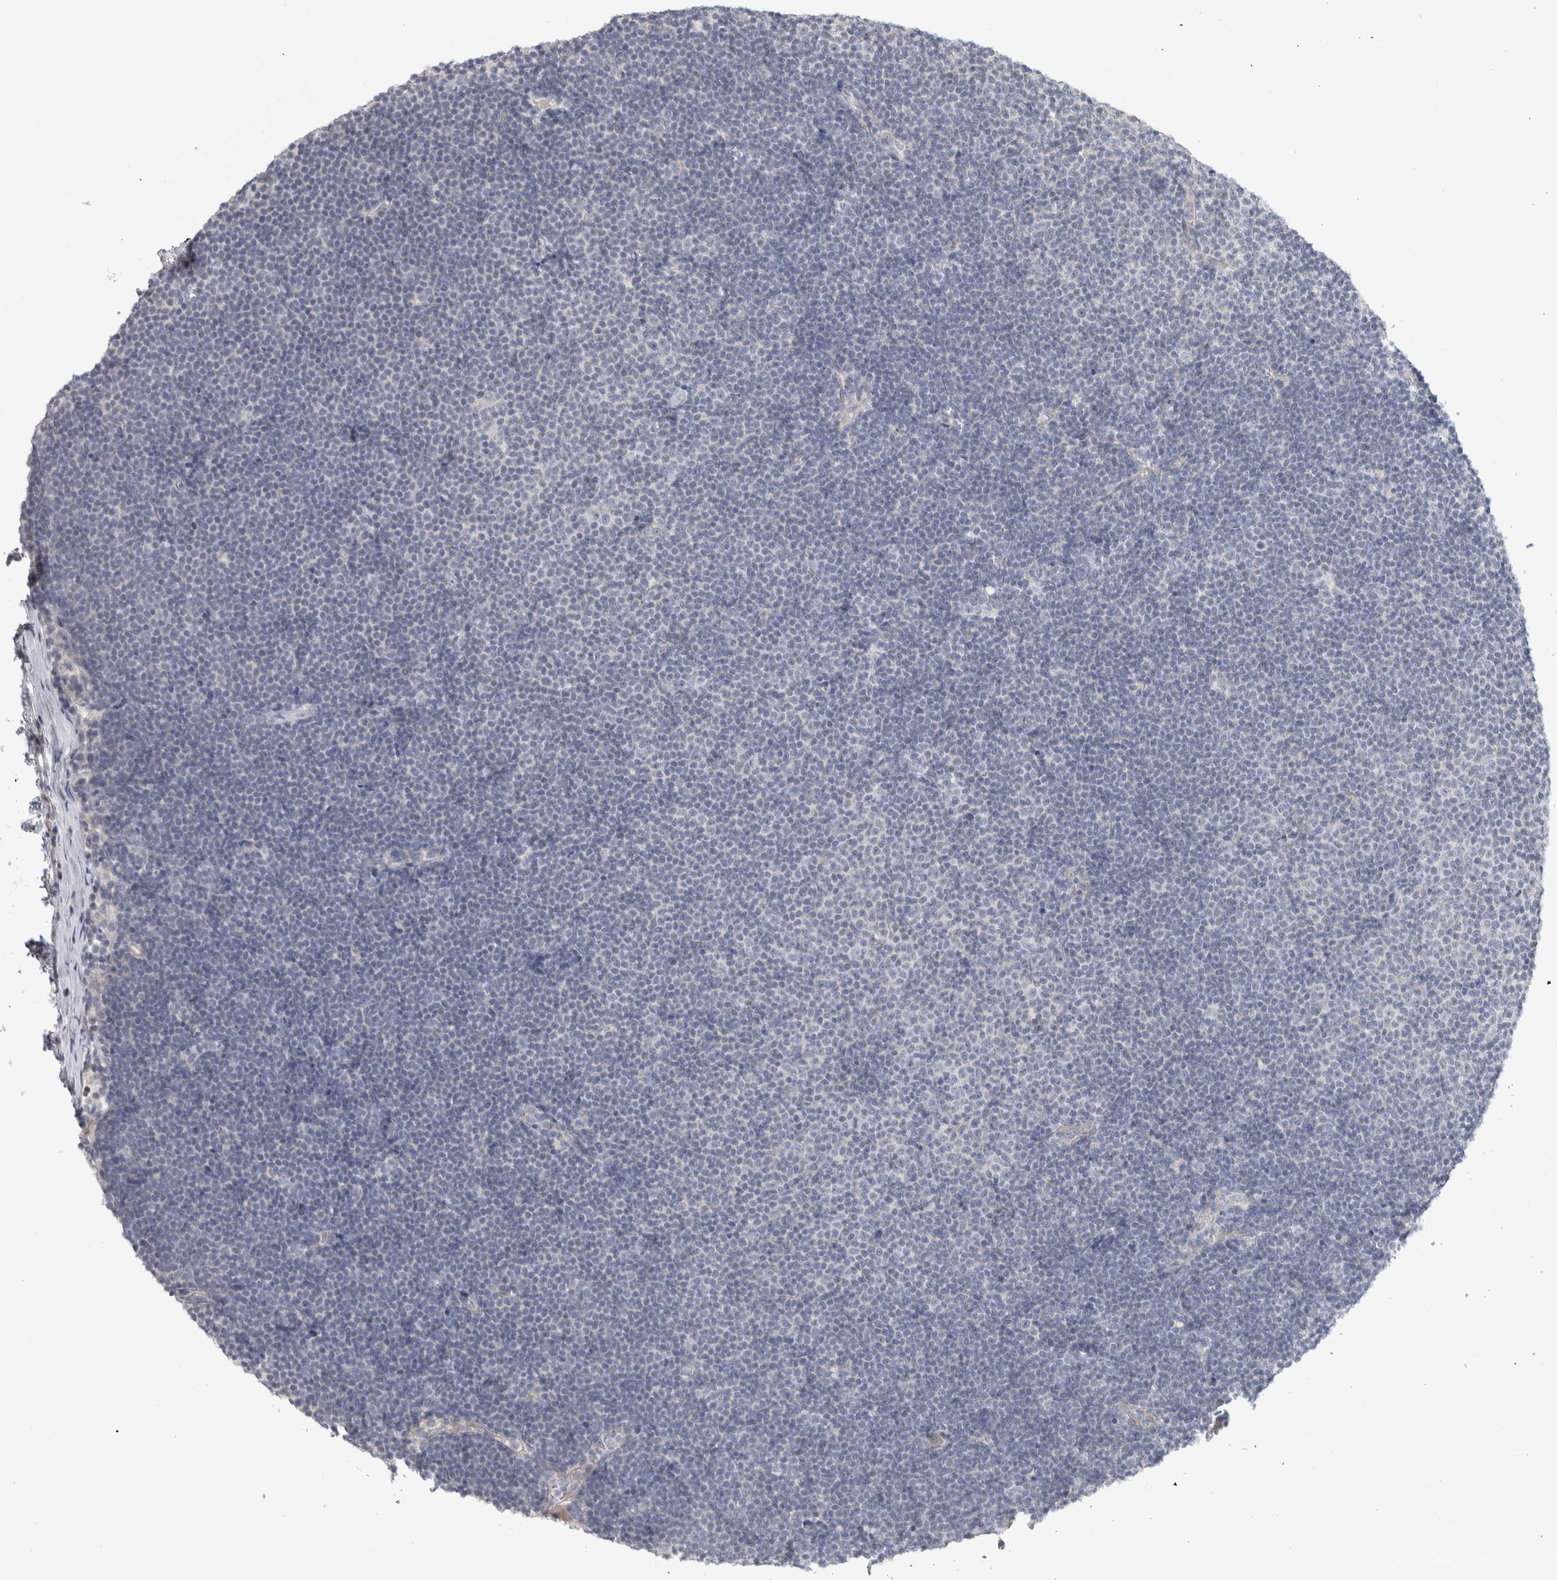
{"staining": {"intensity": "negative", "quantity": "none", "location": "none"}, "tissue": "lymphoma", "cell_type": "Tumor cells", "image_type": "cancer", "snomed": [{"axis": "morphology", "description": "Malignant lymphoma, non-Hodgkin's type, Low grade"}, {"axis": "topography", "description": "Lymph node"}], "caption": "Micrograph shows no significant protein expression in tumor cells of lymphoma.", "gene": "DCXR", "patient": {"sex": "female", "age": 53}}